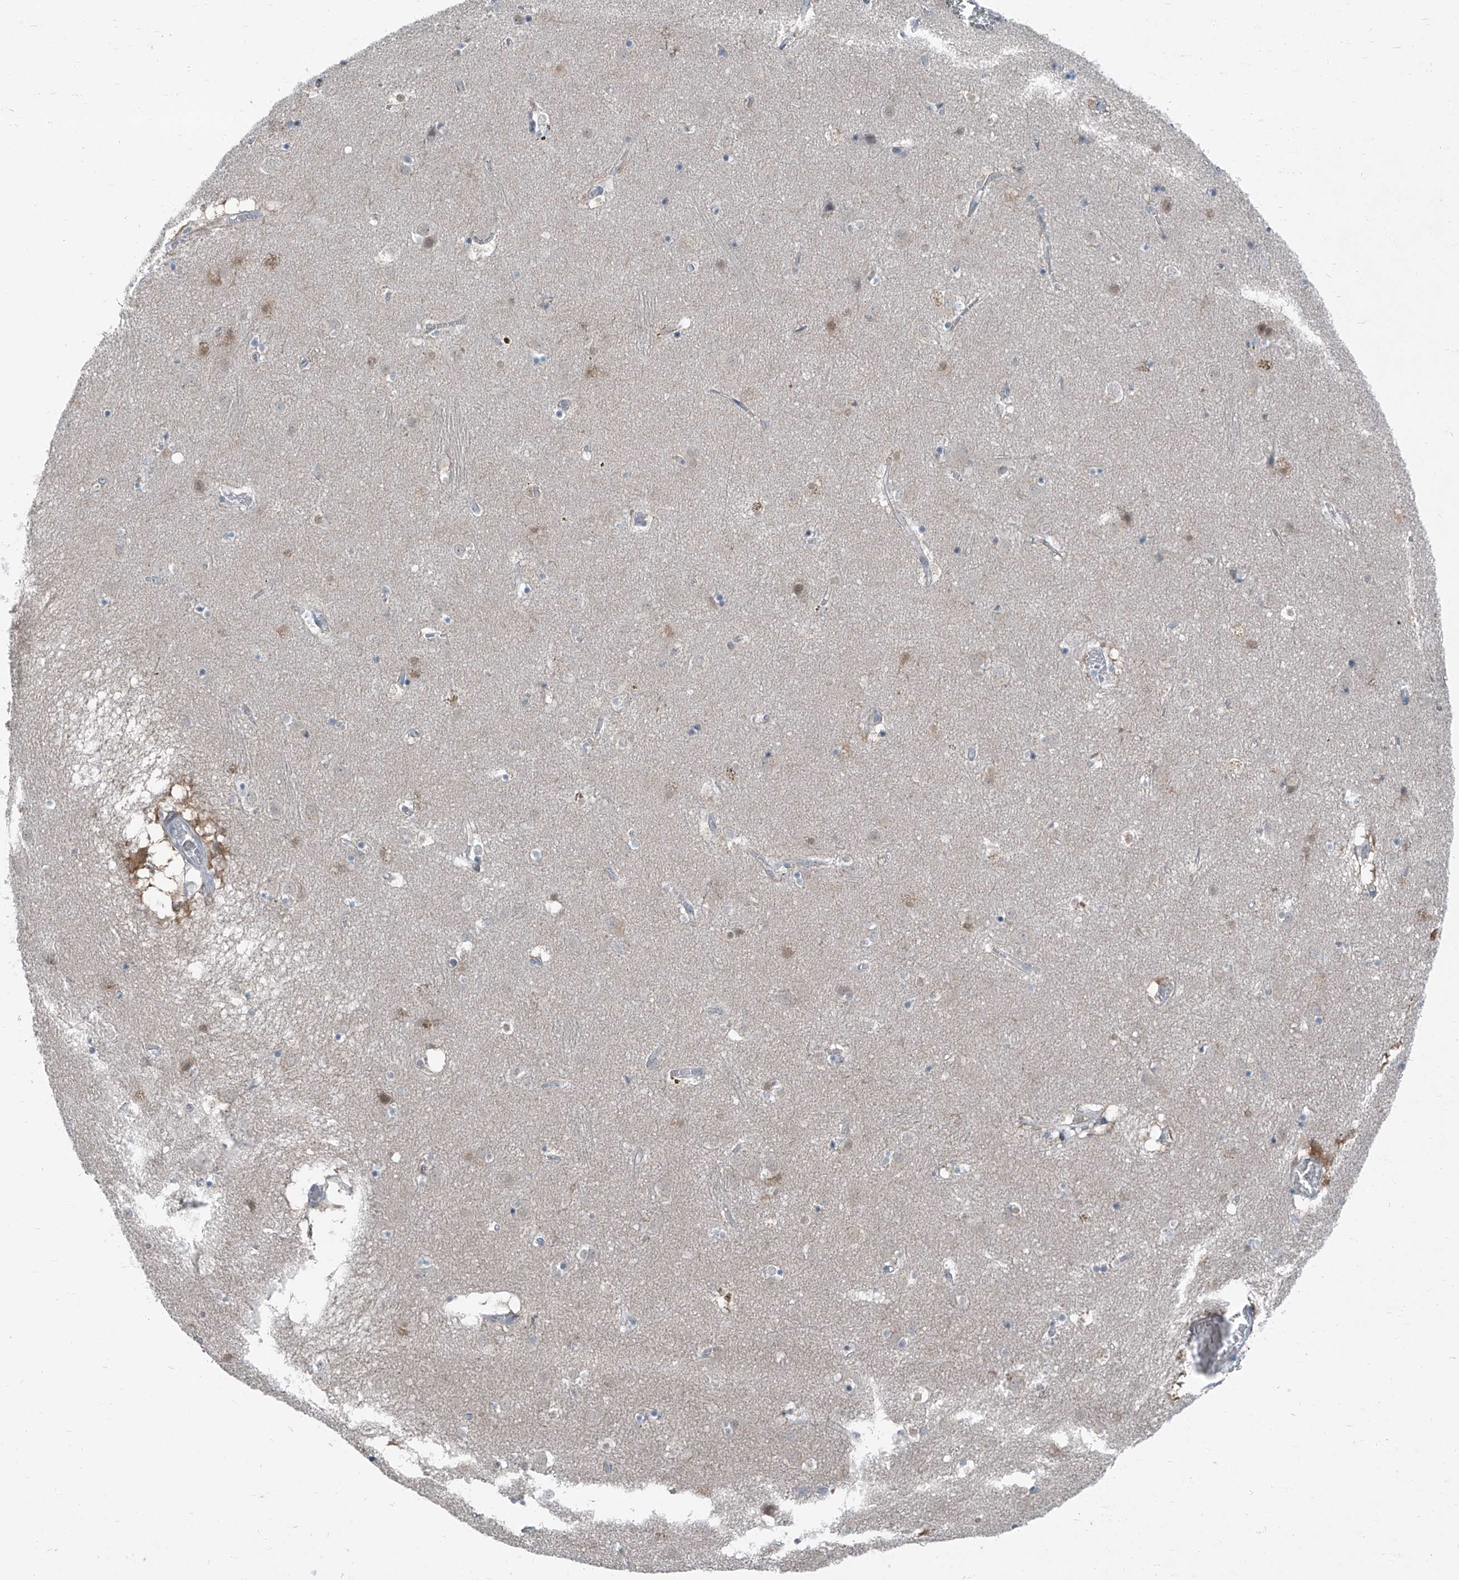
{"staining": {"intensity": "weak", "quantity": "<25%", "location": "nuclear"}, "tissue": "caudate", "cell_type": "Glial cells", "image_type": "normal", "snomed": [{"axis": "morphology", "description": "Normal tissue, NOS"}, {"axis": "topography", "description": "Lateral ventricle wall"}], "caption": "A micrograph of human caudate is negative for staining in glial cells. Nuclei are stained in blue.", "gene": "RGN", "patient": {"sex": "male", "age": 70}}